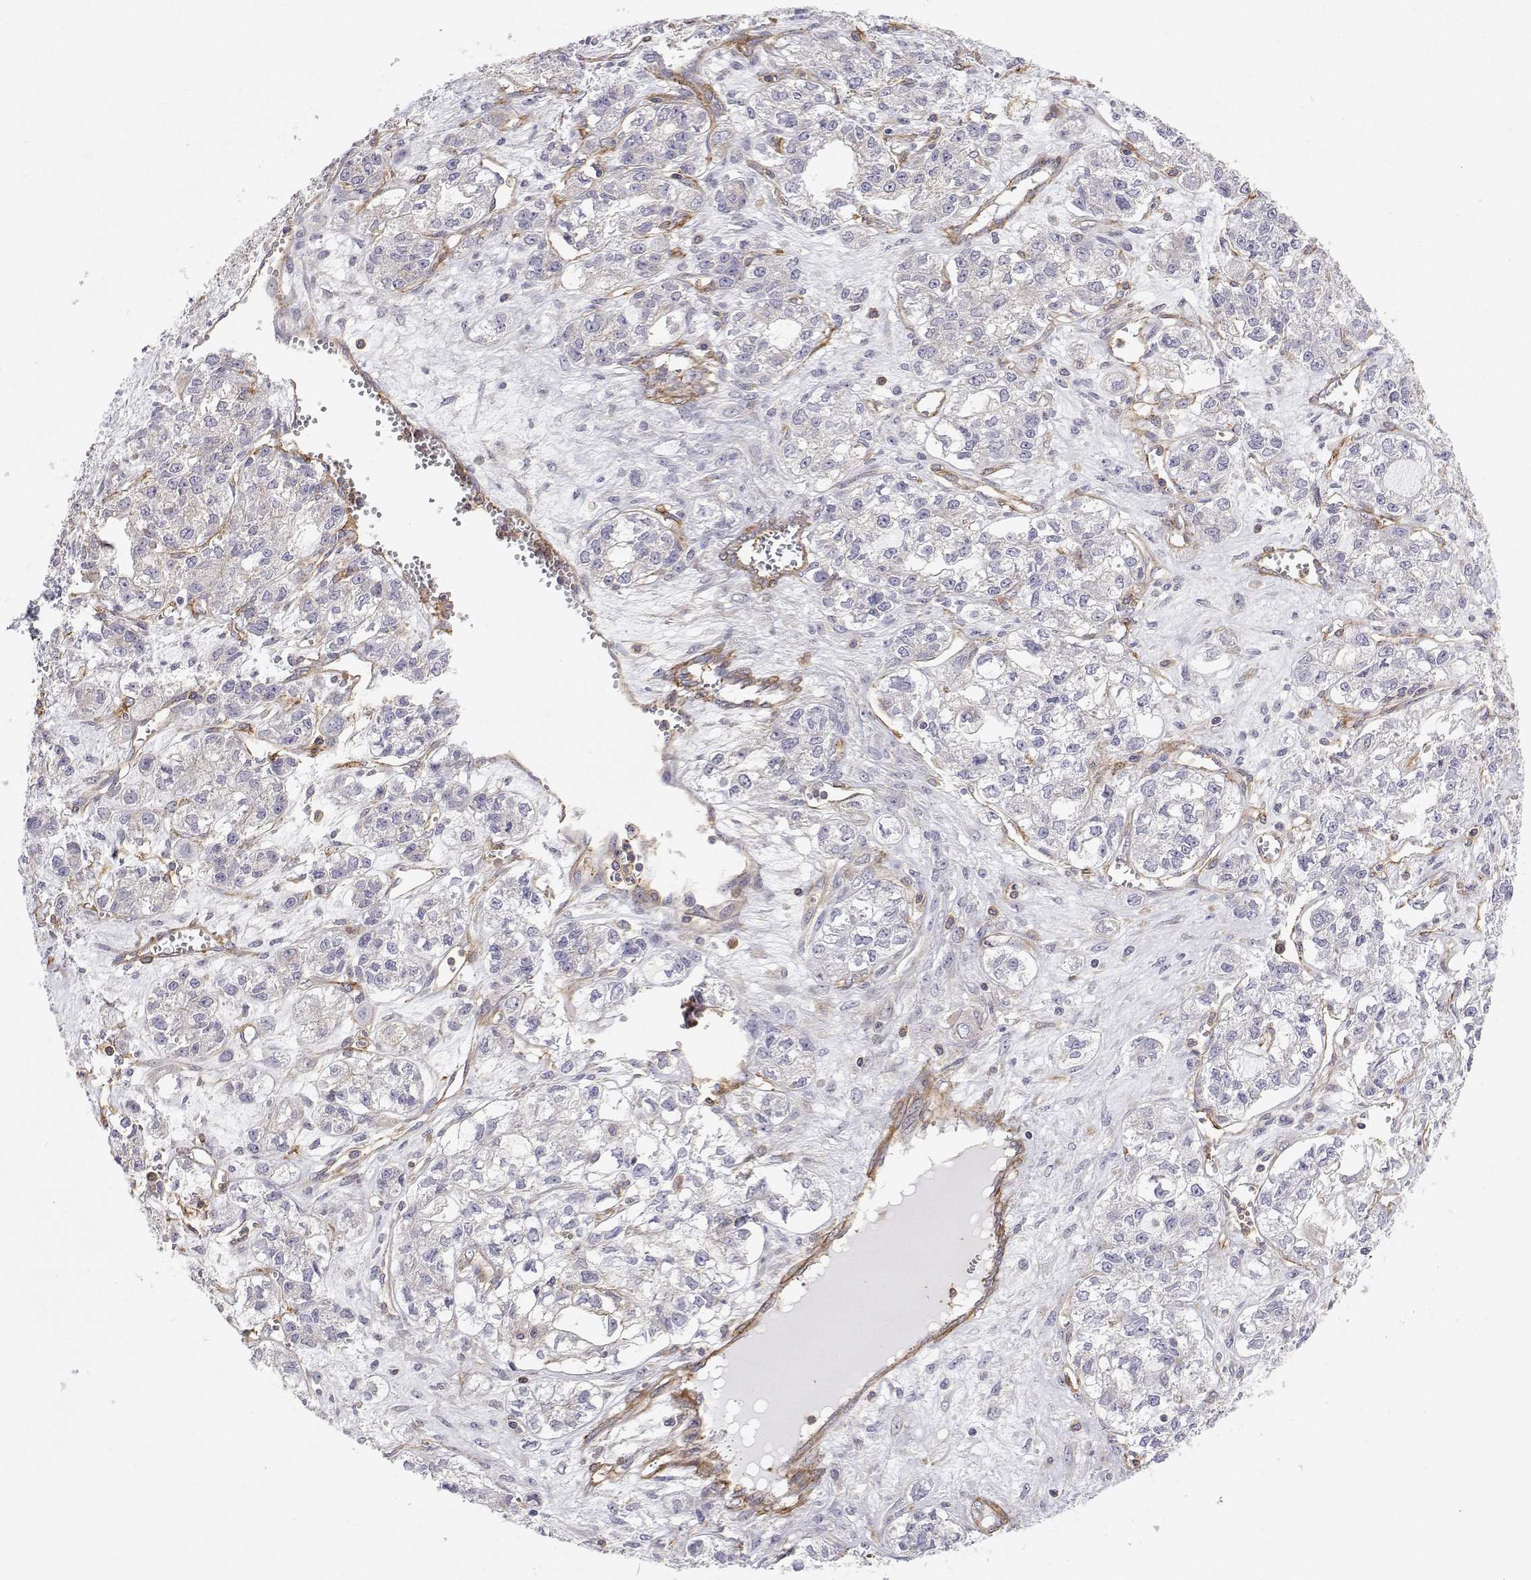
{"staining": {"intensity": "negative", "quantity": "none", "location": "none"}, "tissue": "ovarian cancer", "cell_type": "Tumor cells", "image_type": "cancer", "snomed": [{"axis": "morphology", "description": "Carcinoma, endometroid"}, {"axis": "topography", "description": "Ovary"}], "caption": "Human ovarian cancer (endometroid carcinoma) stained for a protein using immunohistochemistry (IHC) demonstrates no expression in tumor cells.", "gene": "MYH9", "patient": {"sex": "female", "age": 64}}